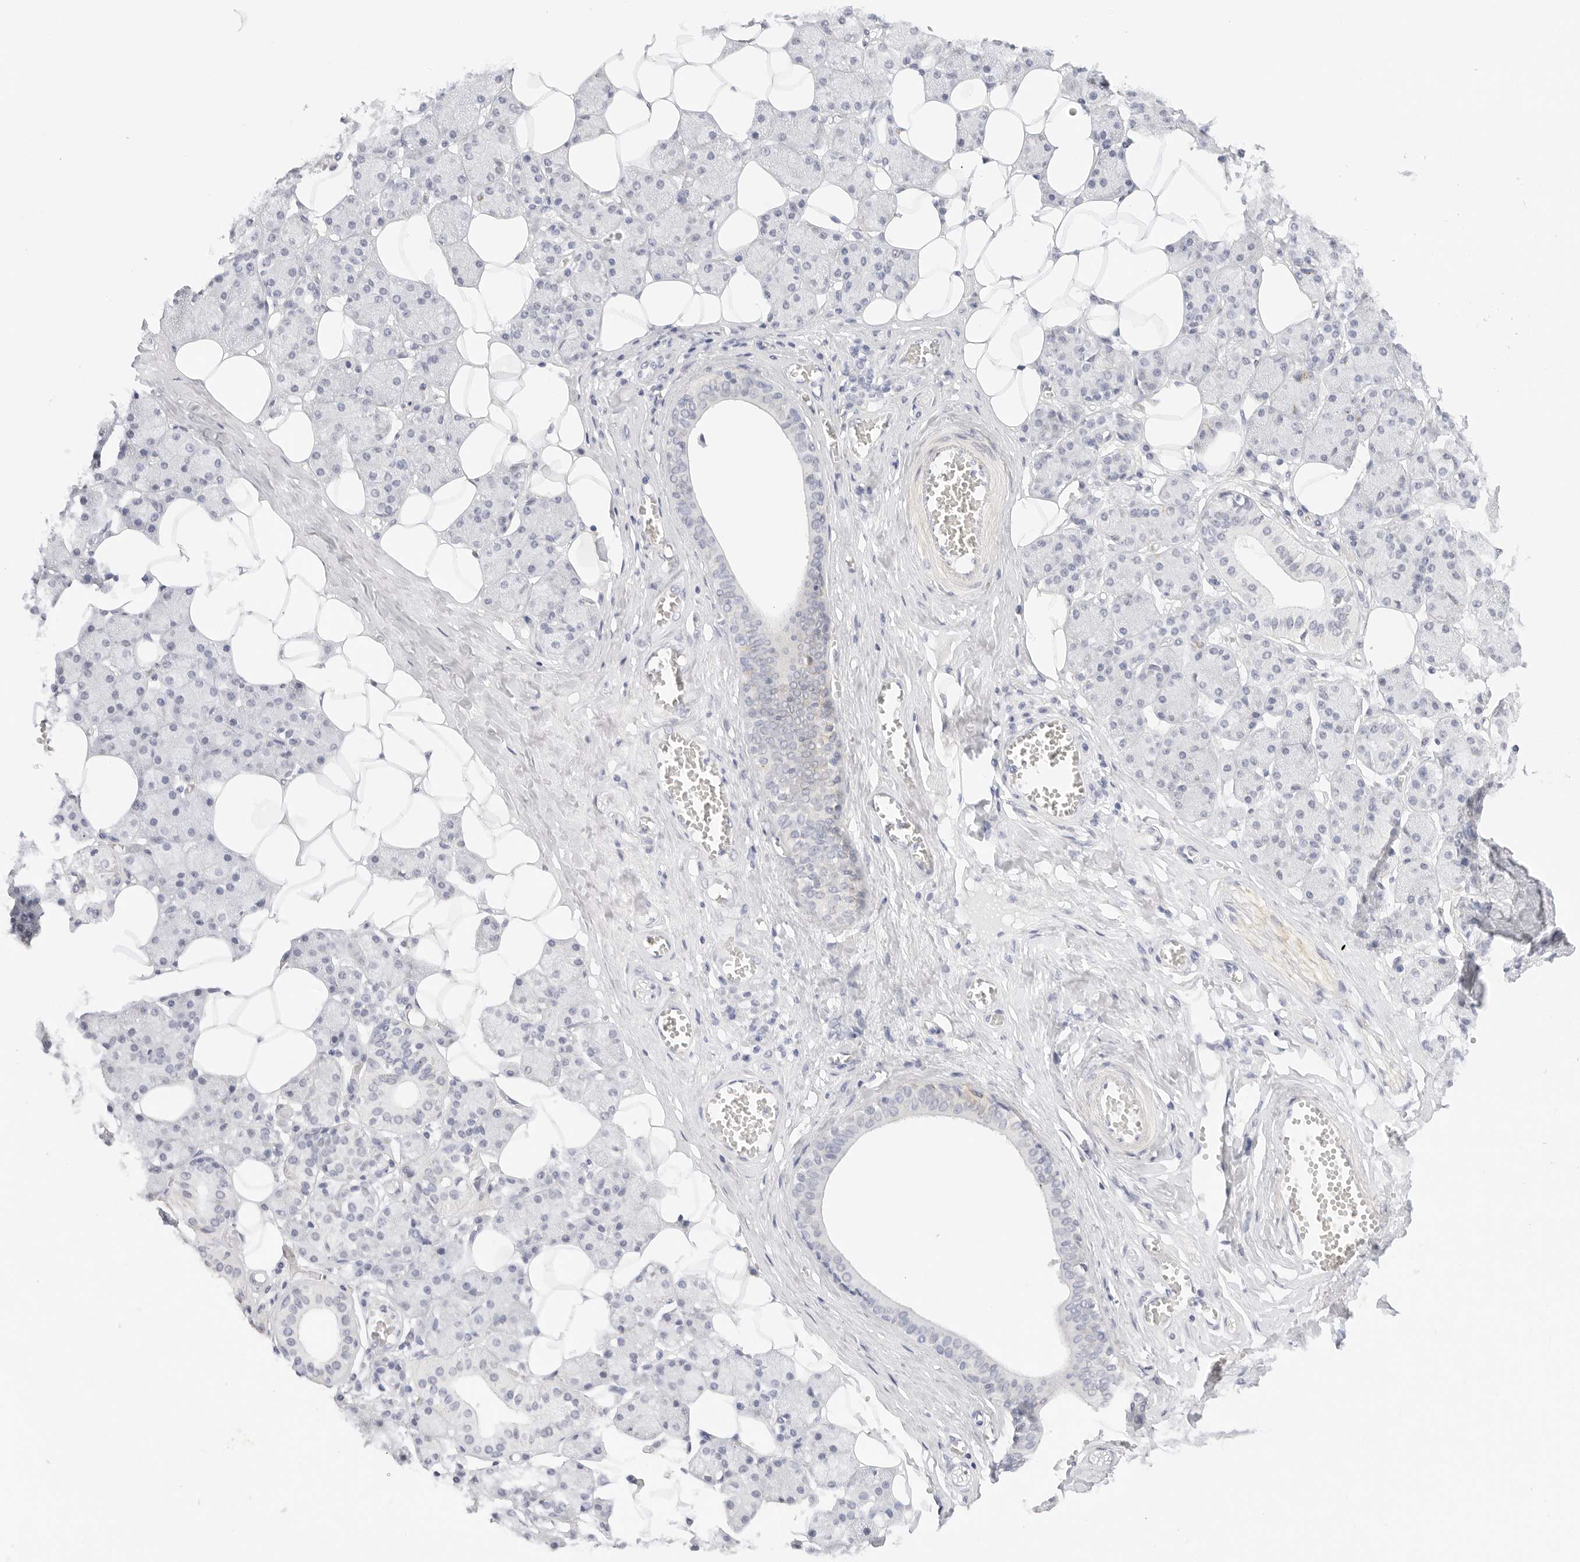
{"staining": {"intensity": "negative", "quantity": "none", "location": "none"}, "tissue": "salivary gland", "cell_type": "Glandular cells", "image_type": "normal", "snomed": [{"axis": "morphology", "description": "Normal tissue, NOS"}, {"axis": "topography", "description": "Salivary gland"}], "caption": "This is an immunohistochemistry micrograph of unremarkable human salivary gland. There is no staining in glandular cells.", "gene": "PCDH19", "patient": {"sex": "female", "age": 33}}